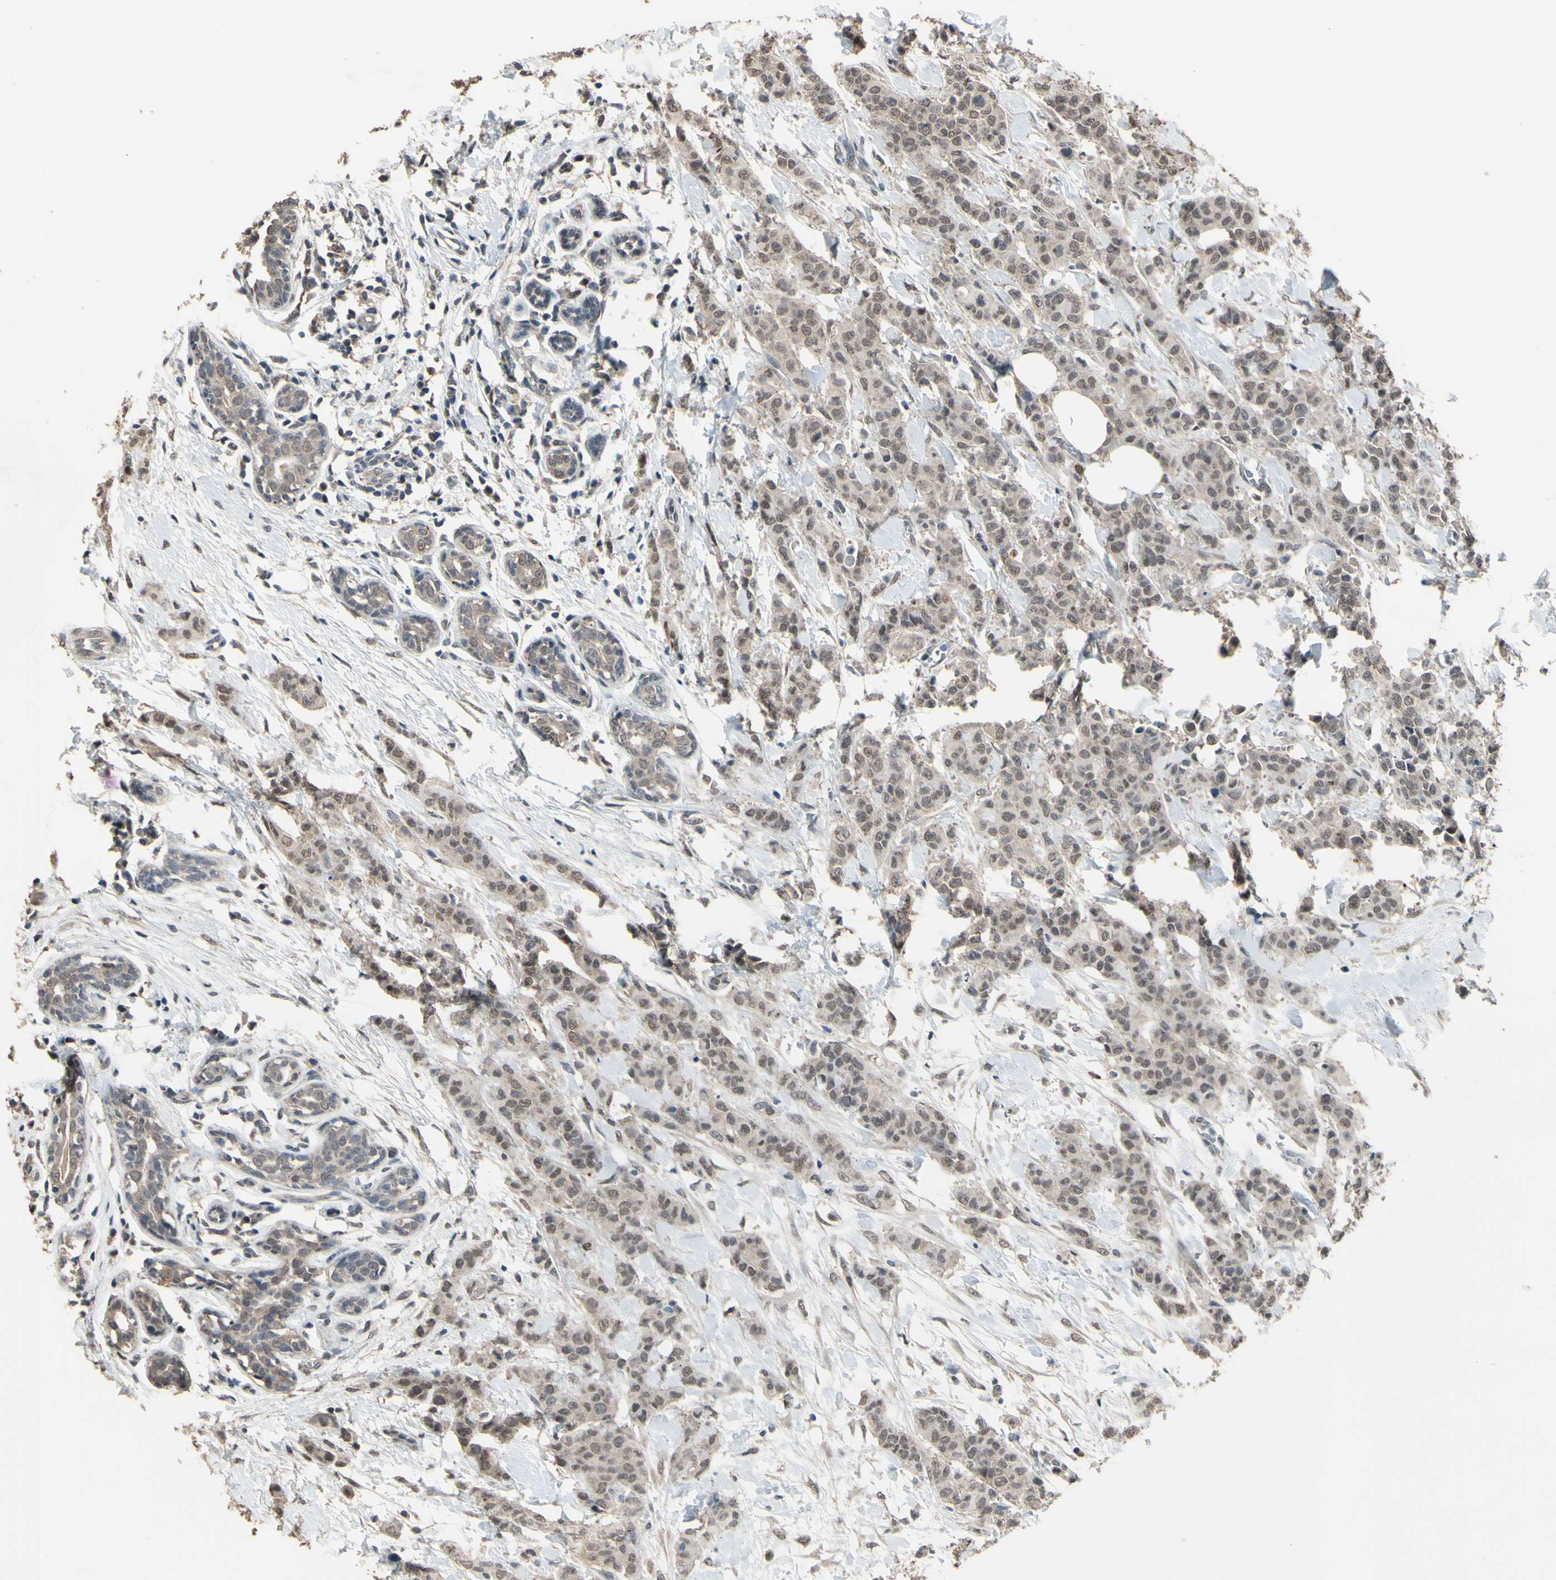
{"staining": {"intensity": "weak", "quantity": ">75%", "location": "cytoplasmic/membranous,nuclear"}, "tissue": "breast cancer", "cell_type": "Tumor cells", "image_type": "cancer", "snomed": [{"axis": "morphology", "description": "Normal tissue, NOS"}, {"axis": "morphology", "description": "Duct carcinoma"}, {"axis": "topography", "description": "Breast"}], "caption": "Infiltrating ductal carcinoma (breast) was stained to show a protein in brown. There is low levels of weak cytoplasmic/membranous and nuclear expression in about >75% of tumor cells.", "gene": "ZNF174", "patient": {"sex": "female", "age": 40}}